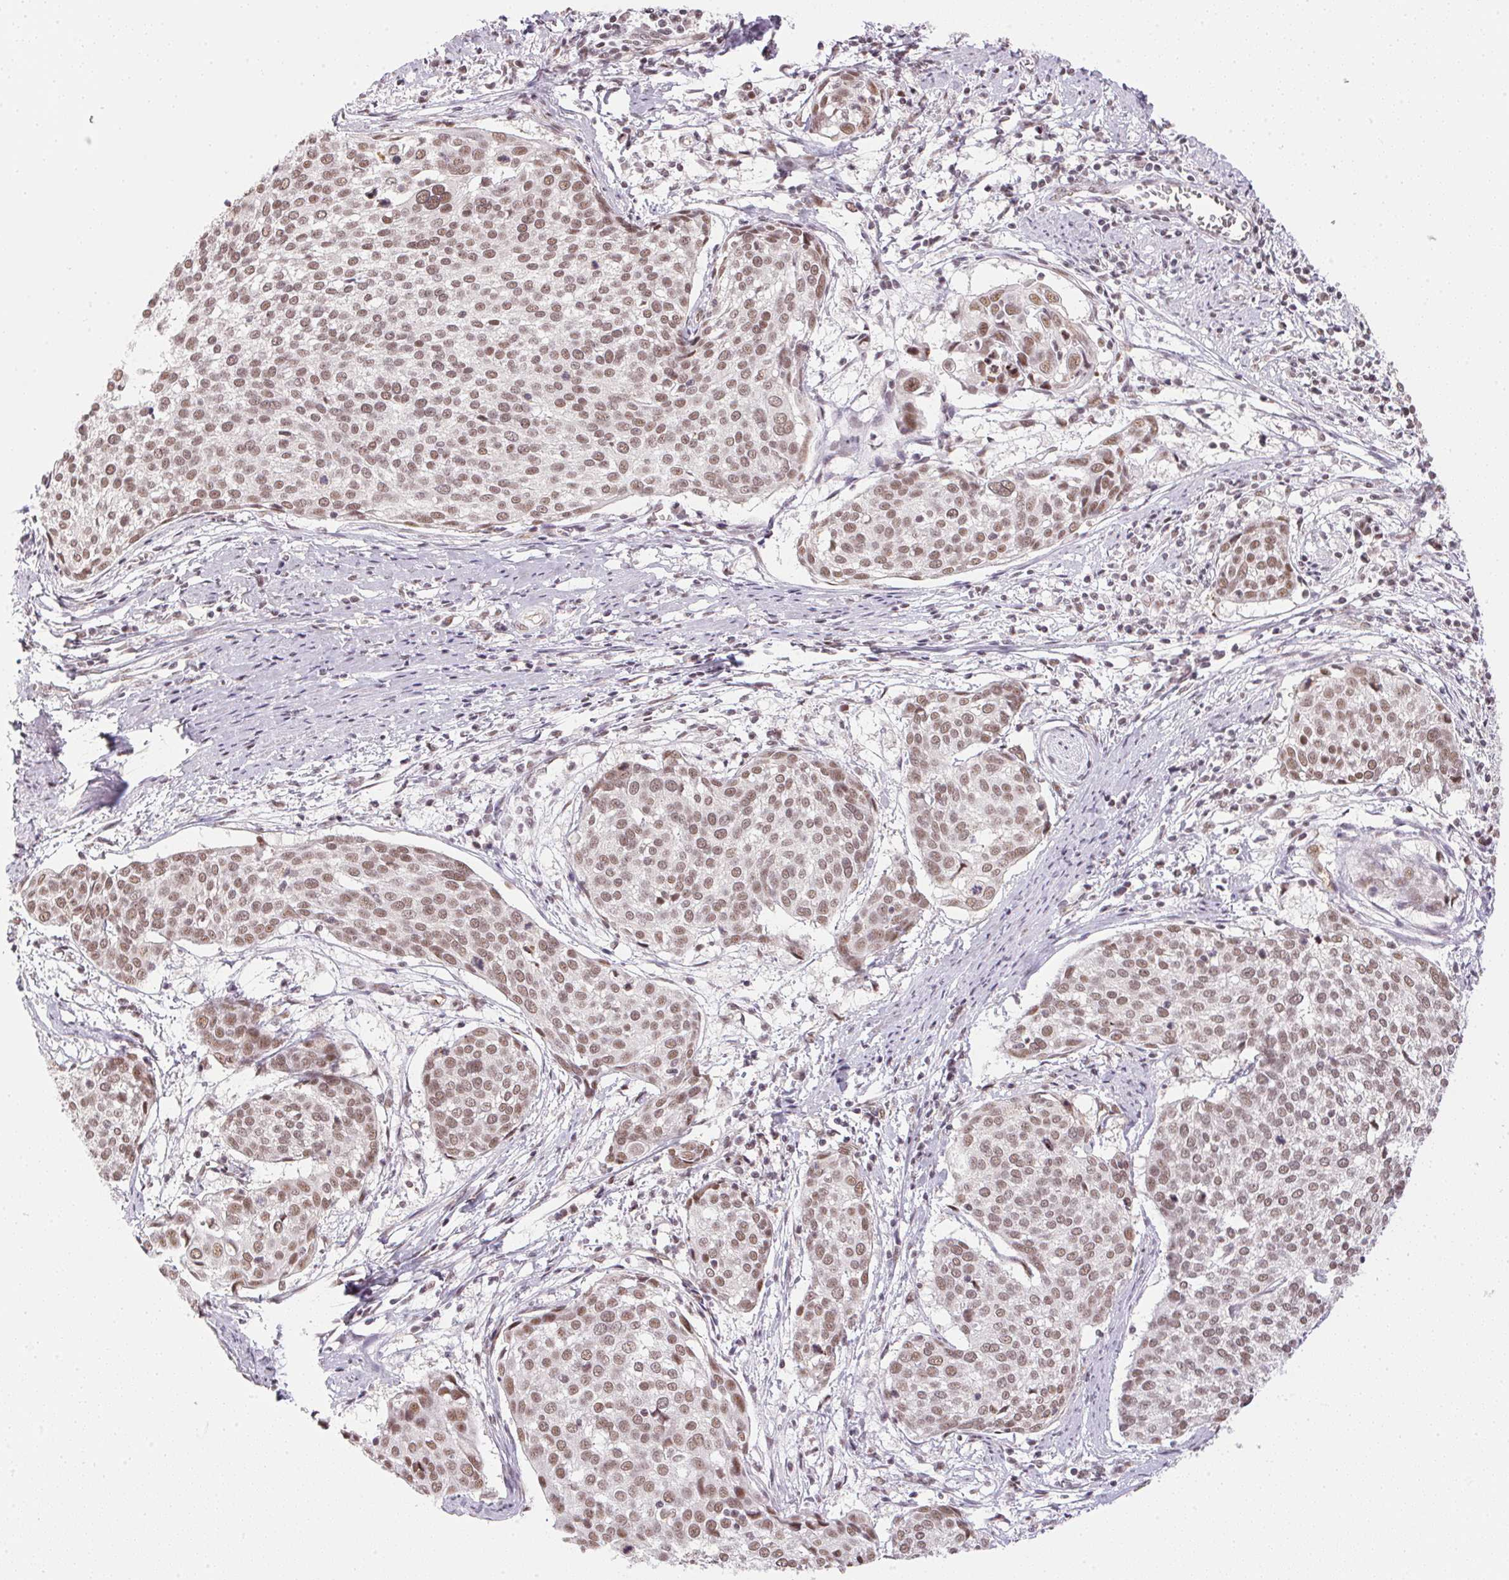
{"staining": {"intensity": "moderate", "quantity": ">75%", "location": "nuclear"}, "tissue": "cervical cancer", "cell_type": "Tumor cells", "image_type": "cancer", "snomed": [{"axis": "morphology", "description": "Squamous cell carcinoma, NOS"}, {"axis": "topography", "description": "Cervix"}], "caption": "The photomicrograph shows a brown stain indicating the presence of a protein in the nuclear of tumor cells in cervical squamous cell carcinoma. (brown staining indicates protein expression, while blue staining denotes nuclei).", "gene": "SRSF7", "patient": {"sex": "female", "age": 39}}